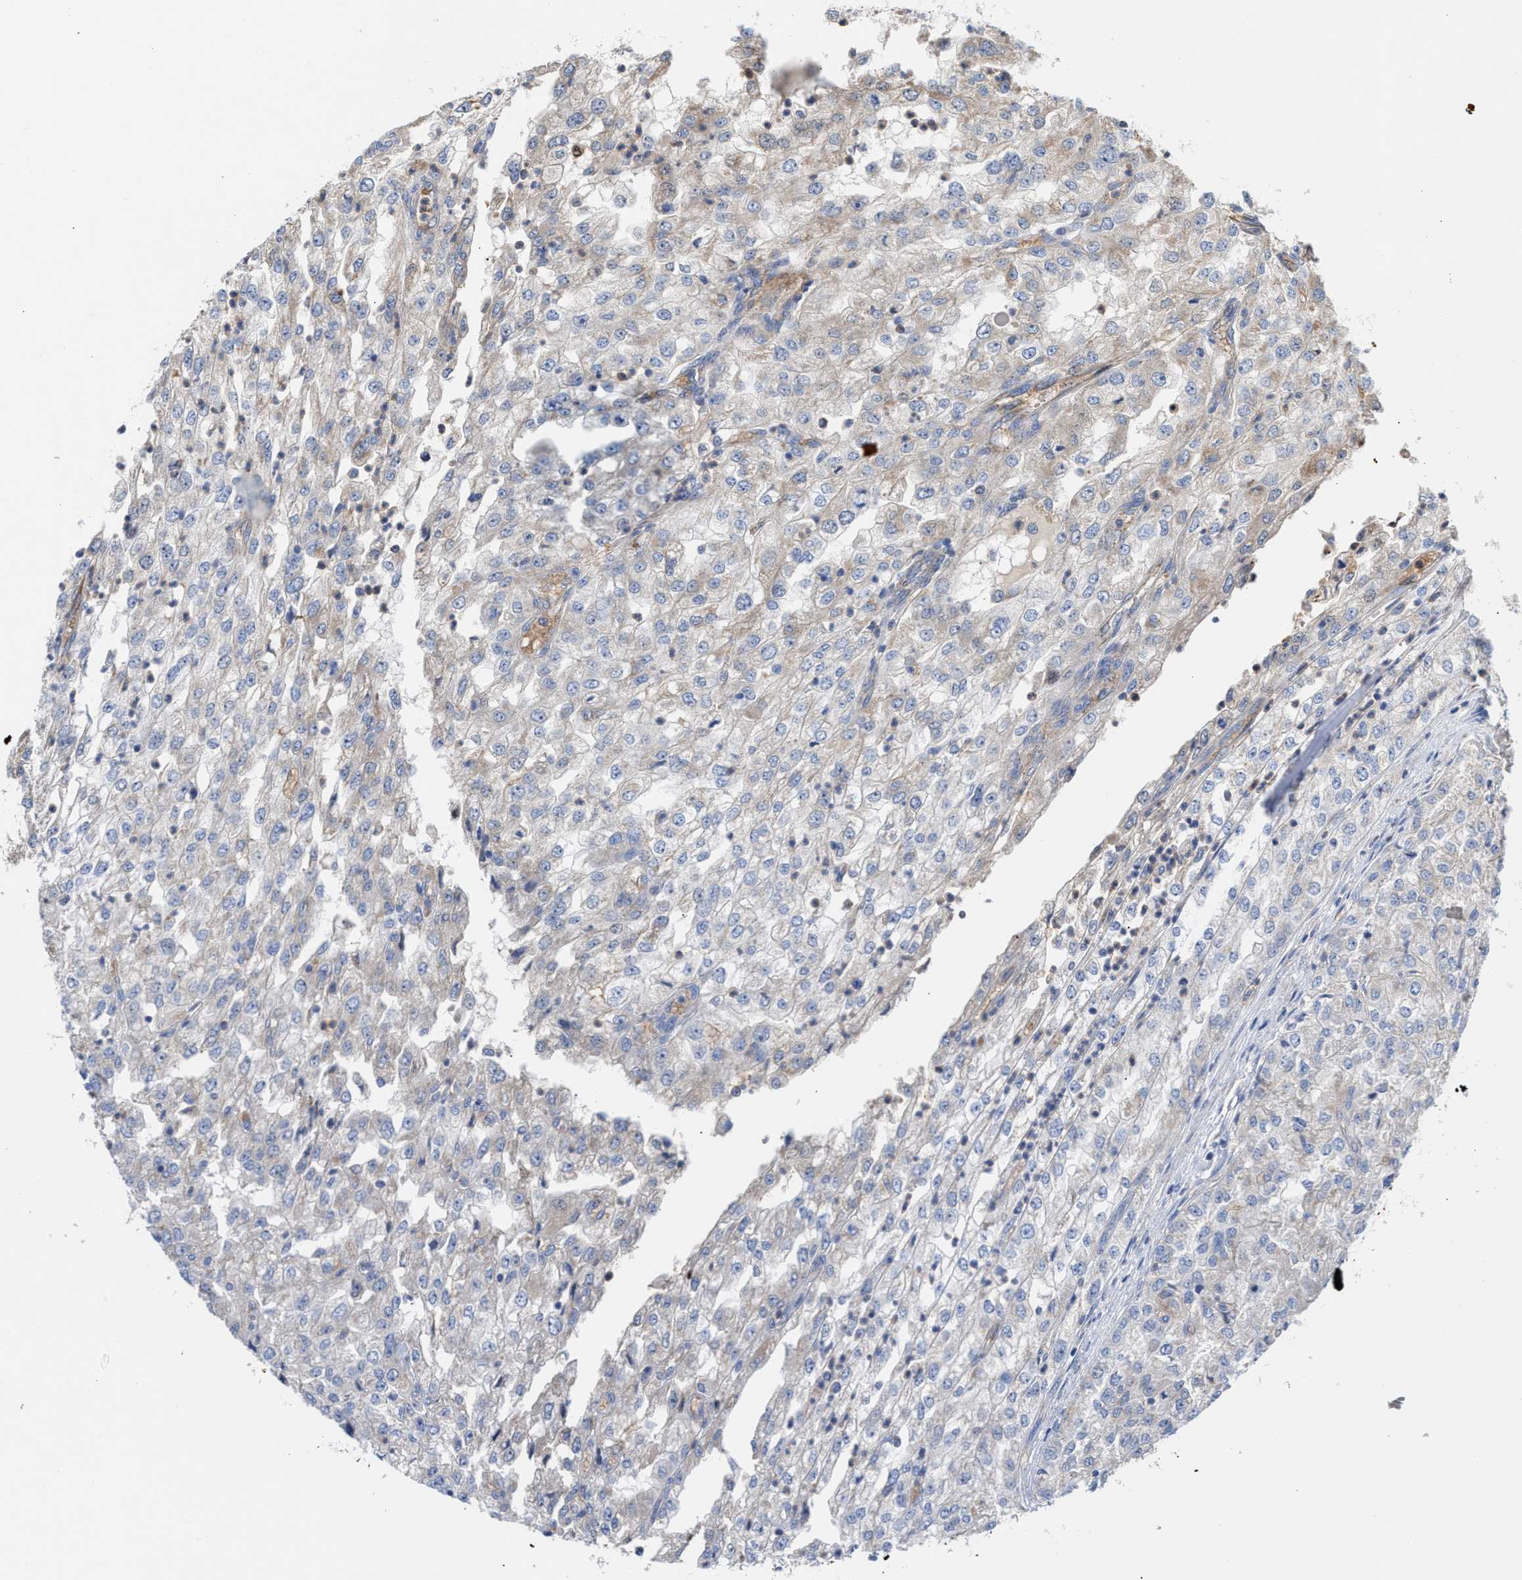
{"staining": {"intensity": "moderate", "quantity": "<25%", "location": "cytoplasmic/membranous"}, "tissue": "renal cancer", "cell_type": "Tumor cells", "image_type": "cancer", "snomed": [{"axis": "morphology", "description": "Adenocarcinoma, NOS"}, {"axis": "topography", "description": "Kidney"}], "caption": "Protein analysis of renal cancer (adenocarcinoma) tissue displays moderate cytoplasmic/membranous expression in approximately <25% of tumor cells.", "gene": "MECR", "patient": {"sex": "female", "age": 54}}